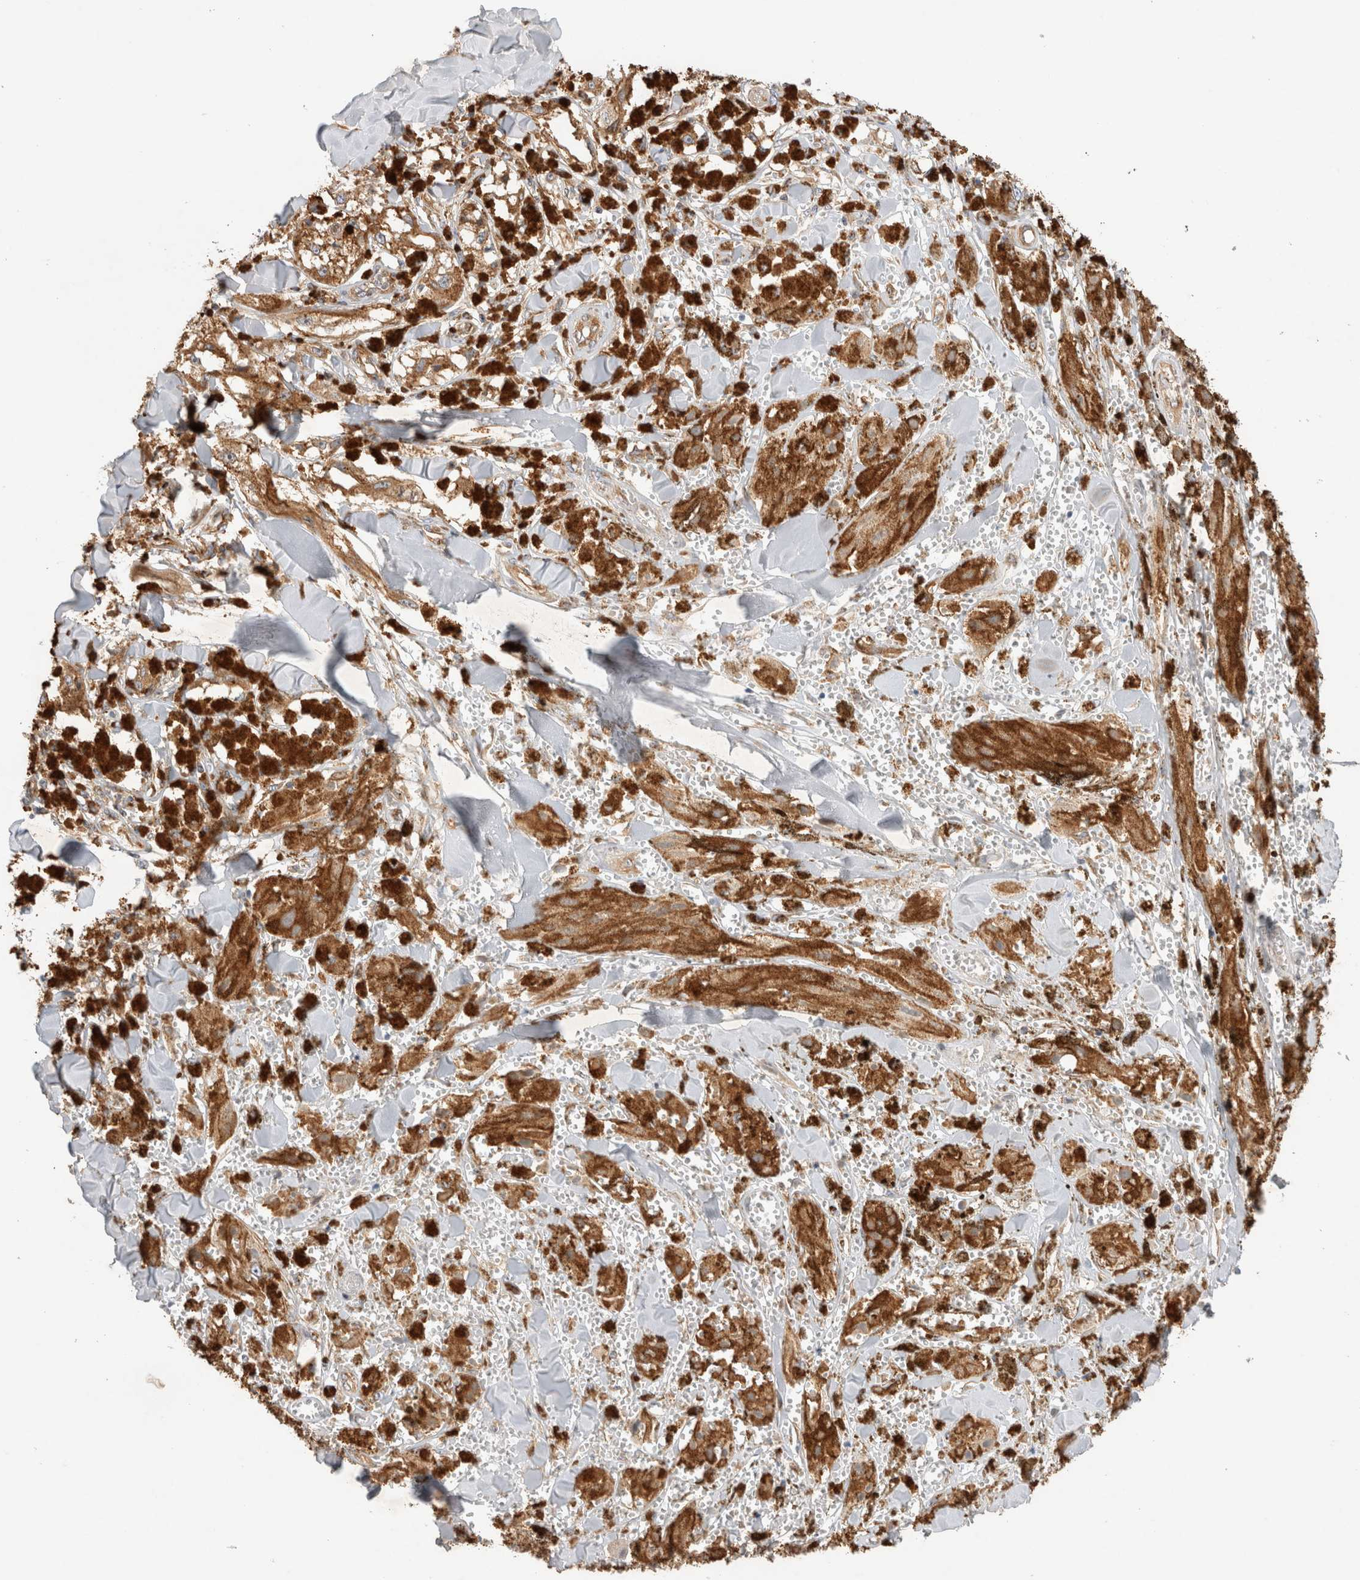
{"staining": {"intensity": "moderate", "quantity": ">75%", "location": "cytoplasmic/membranous"}, "tissue": "melanoma", "cell_type": "Tumor cells", "image_type": "cancer", "snomed": [{"axis": "morphology", "description": "Malignant melanoma, NOS"}, {"axis": "topography", "description": "Skin"}], "caption": "Approximately >75% of tumor cells in human malignant melanoma reveal moderate cytoplasmic/membranous protein expression as visualized by brown immunohistochemical staining.", "gene": "GPR150", "patient": {"sex": "male", "age": 88}}